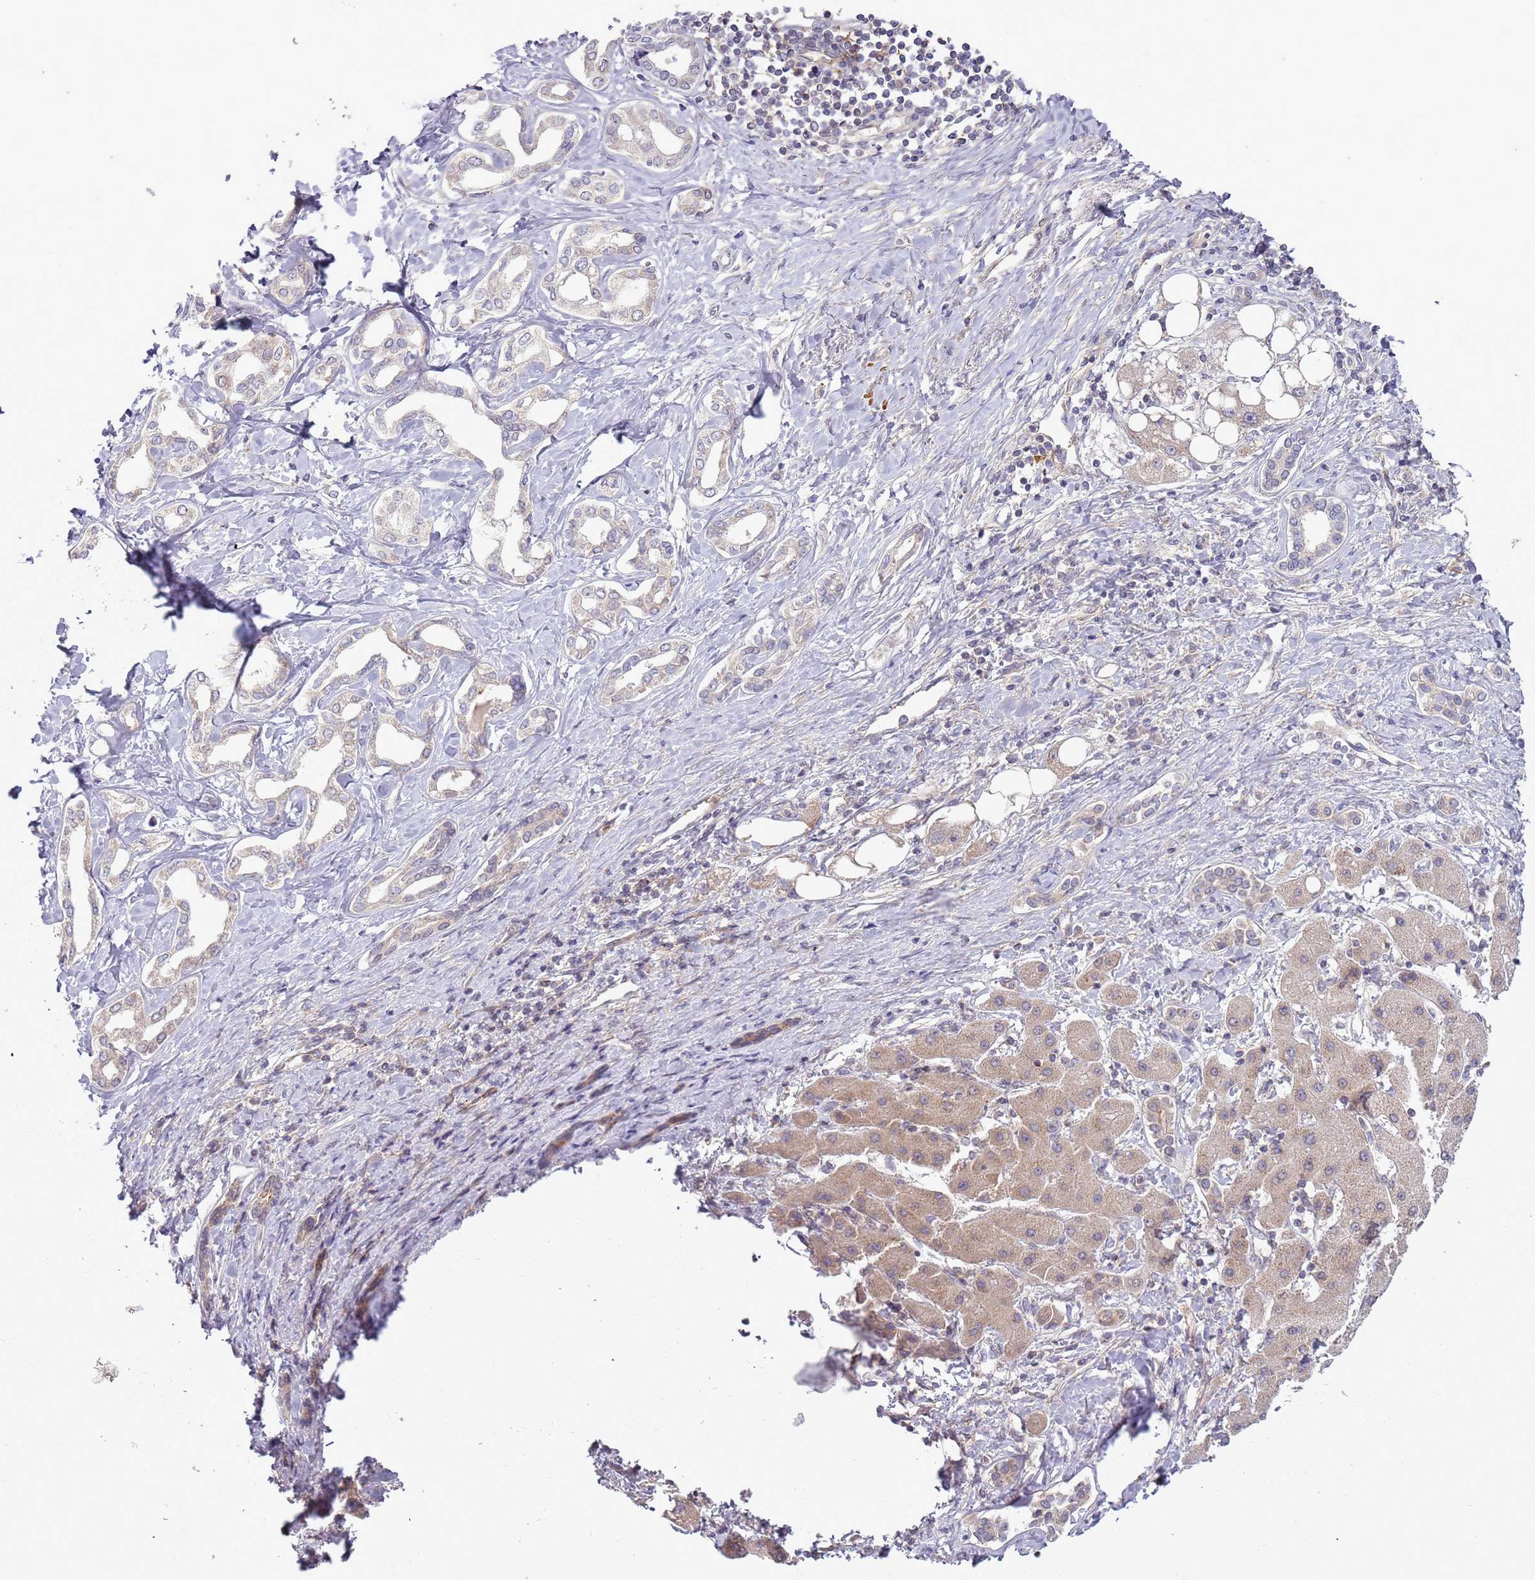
{"staining": {"intensity": "weak", "quantity": "<25%", "location": "cytoplasmic/membranous"}, "tissue": "liver cancer", "cell_type": "Tumor cells", "image_type": "cancer", "snomed": [{"axis": "morphology", "description": "Cholangiocarcinoma"}, {"axis": "topography", "description": "Liver"}], "caption": "An image of human liver cancer is negative for staining in tumor cells.", "gene": "DTD2", "patient": {"sex": "female", "age": 77}}